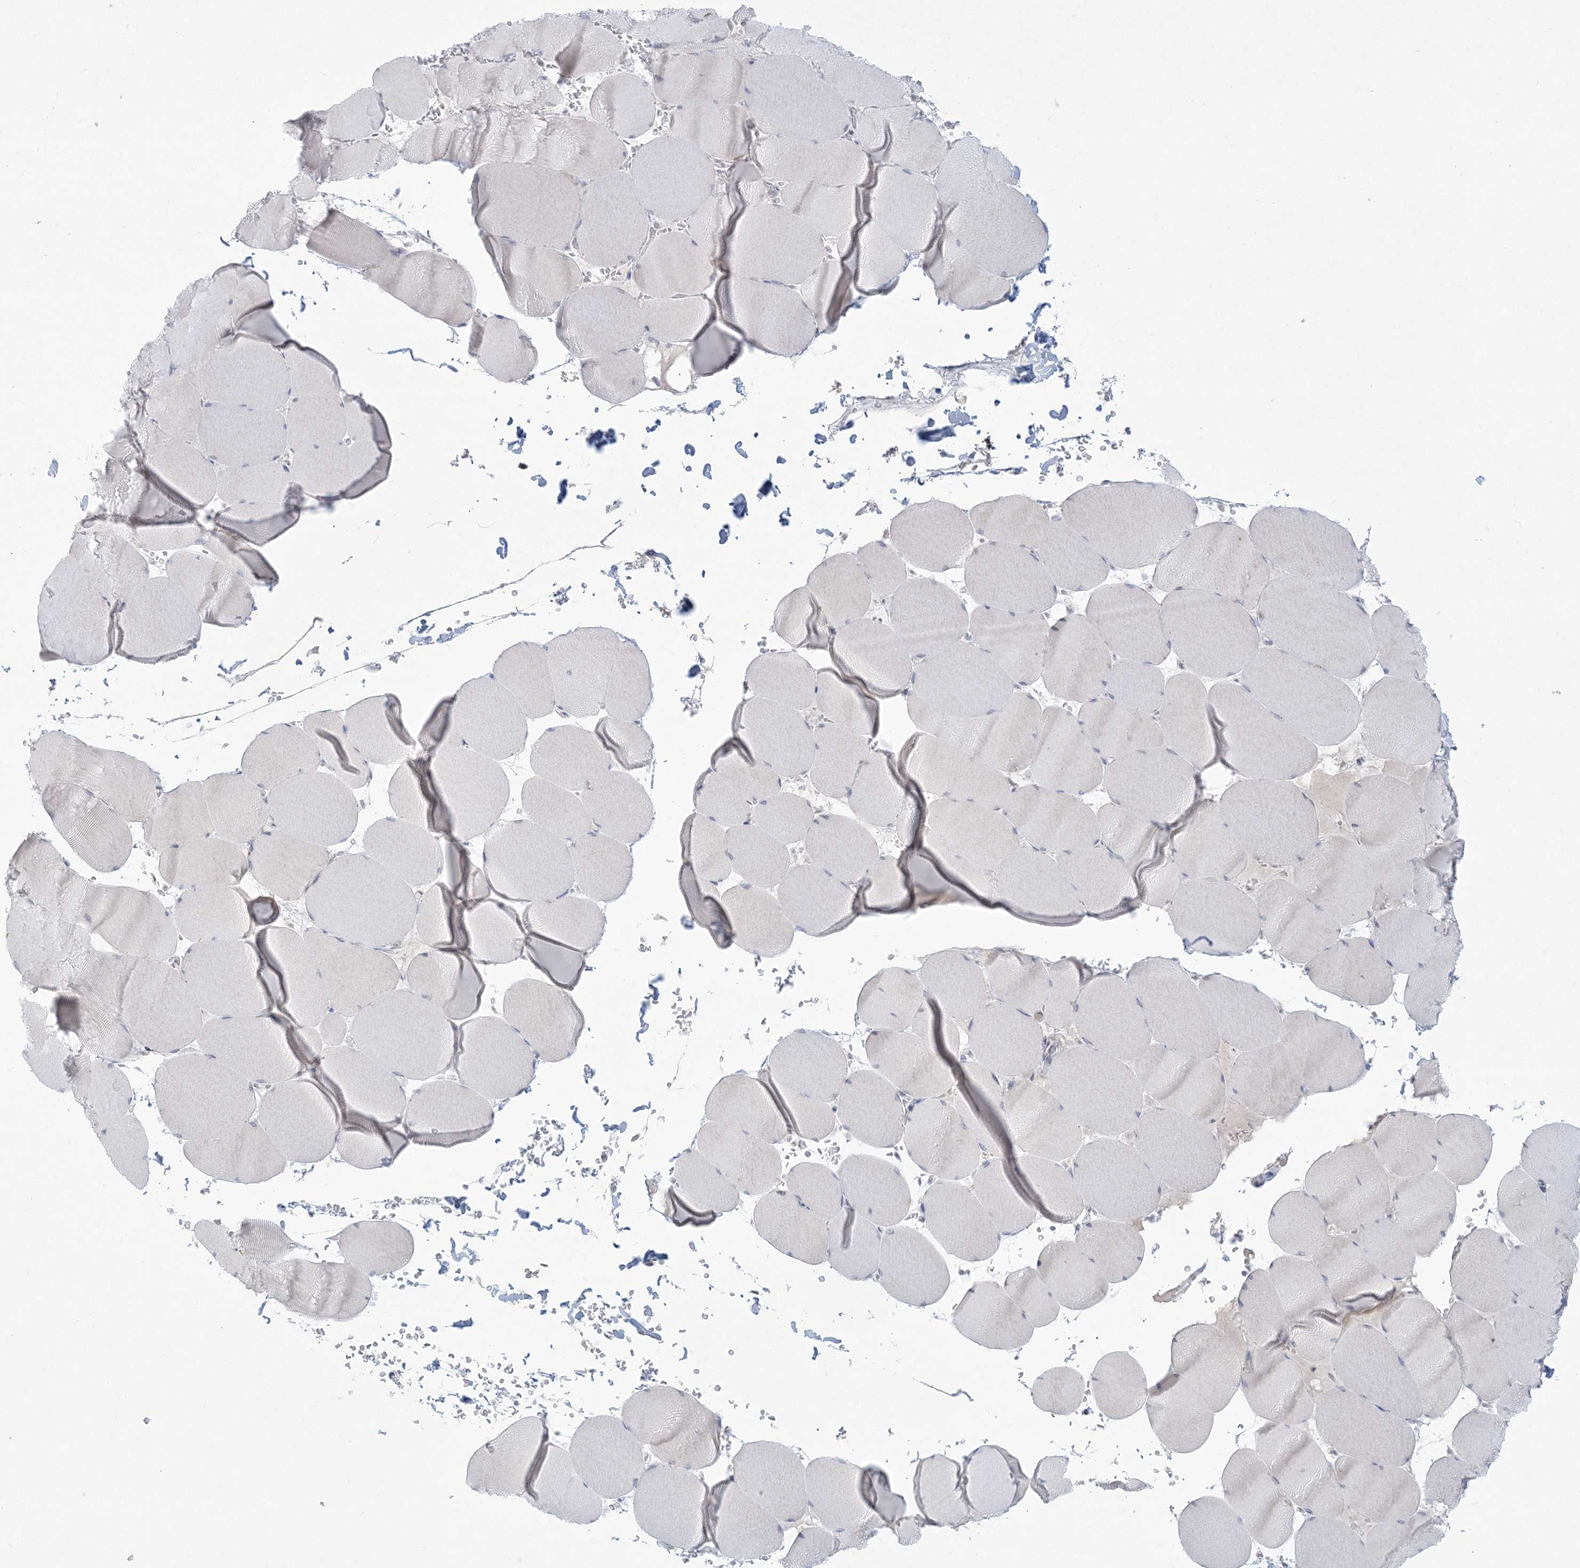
{"staining": {"intensity": "negative", "quantity": "none", "location": "none"}, "tissue": "skeletal muscle", "cell_type": "Myocytes", "image_type": "normal", "snomed": [{"axis": "morphology", "description": "Normal tissue, NOS"}, {"axis": "topography", "description": "Skeletal muscle"}, {"axis": "topography", "description": "Head-Neck"}], "caption": "Immunohistochemistry (IHC) micrograph of benign skeletal muscle stained for a protein (brown), which displays no expression in myocytes. The staining is performed using DAB brown chromogen with nuclei counter-stained in using hematoxylin.", "gene": "HOMEZ", "patient": {"sex": "male", "age": 66}}